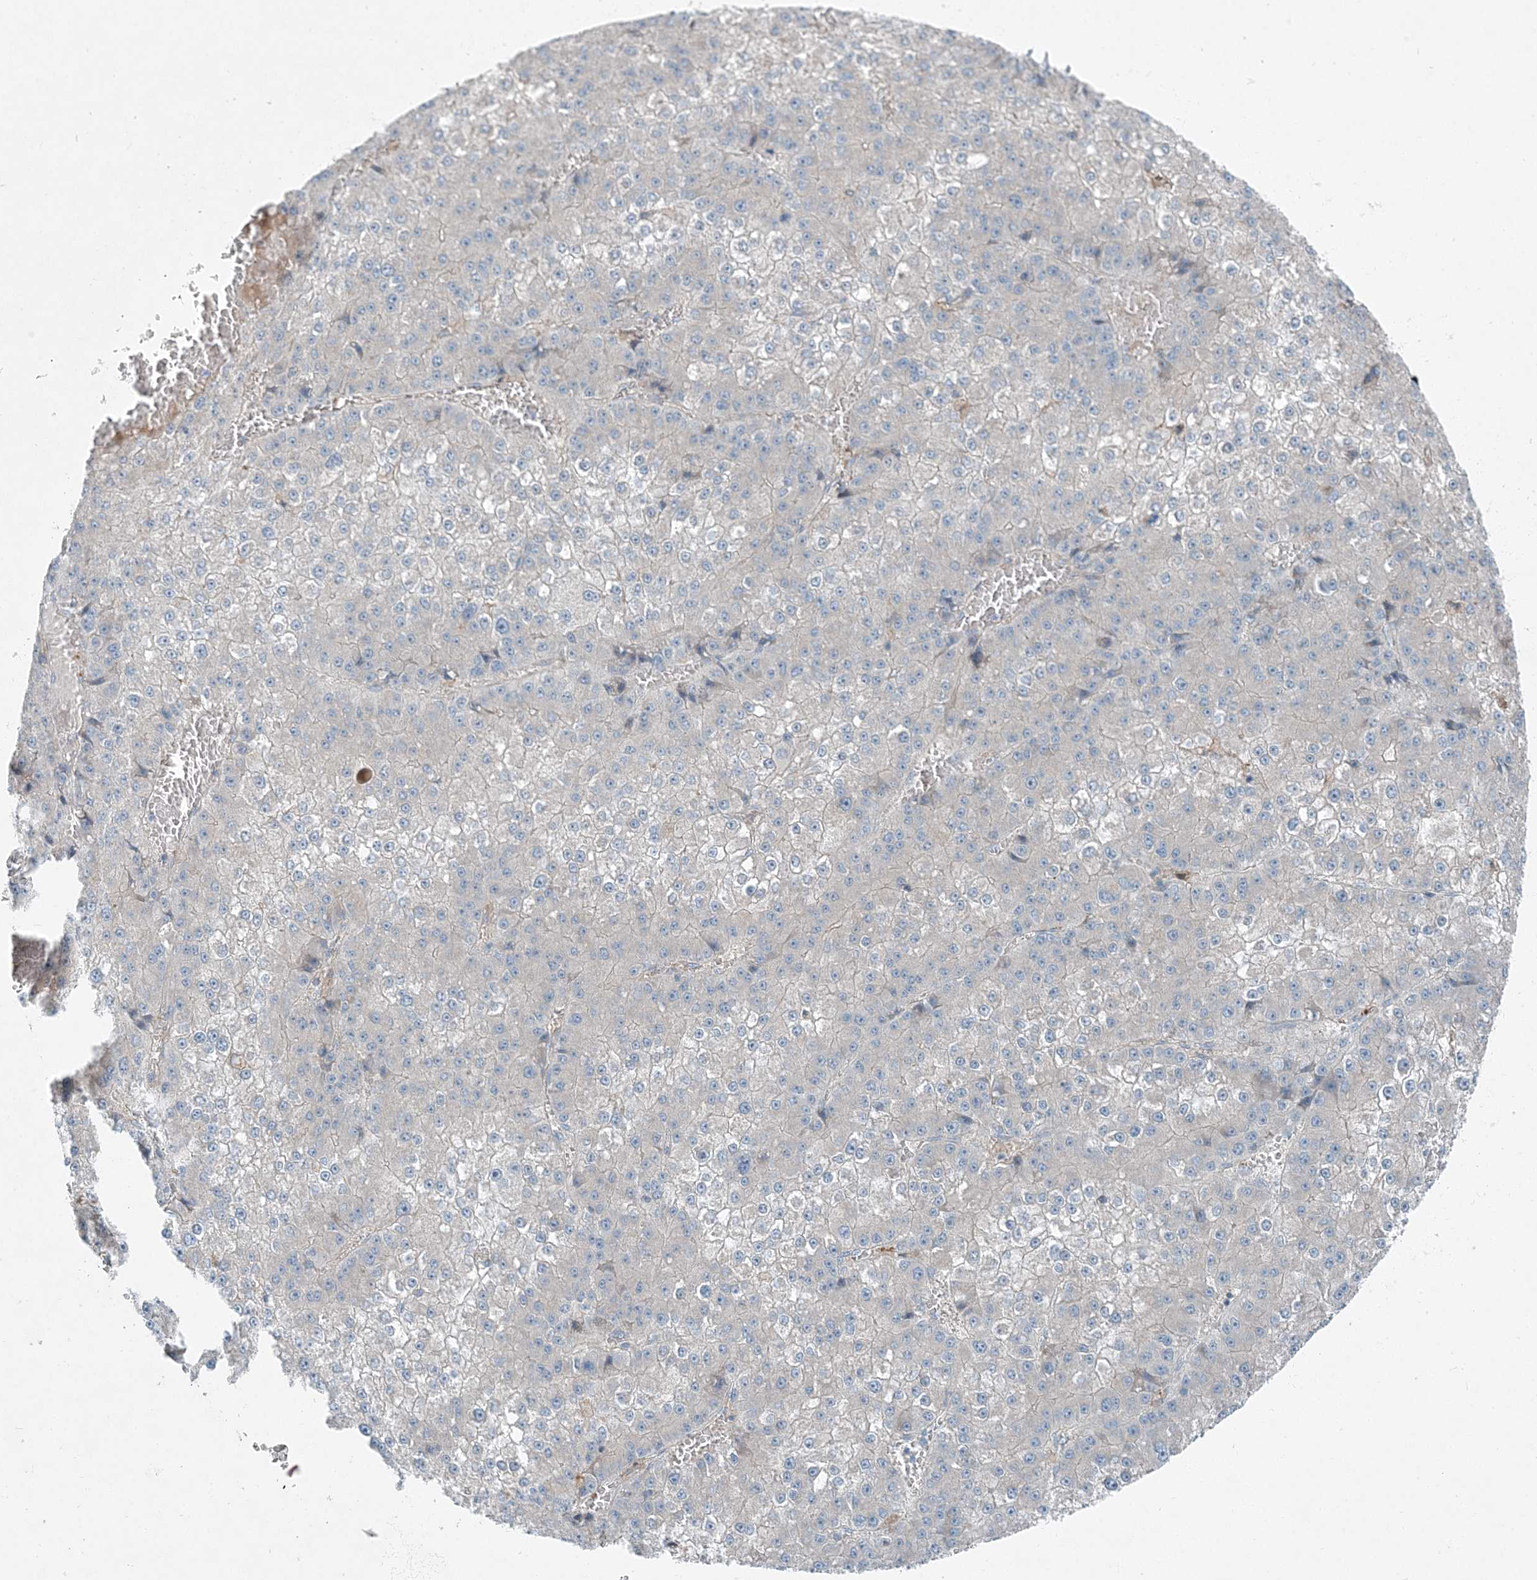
{"staining": {"intensity": "negative", "quantity": "none", "location": "none"}, "tissue": "liver cancer", "cell_type": "Tumor cells", "image_type": "cancer", "snomed": [{"axis": "morphology", "description": "Carcinoma, Hepatocellular, NOS"}, {"axis": "topography", "description": "Liver"}], "caption": "Tumor cells show no significant expression in hepatocellular carcinoma (liver).", "gene": "ARMH1", "patient": {"sex": "female", "age": 73}}